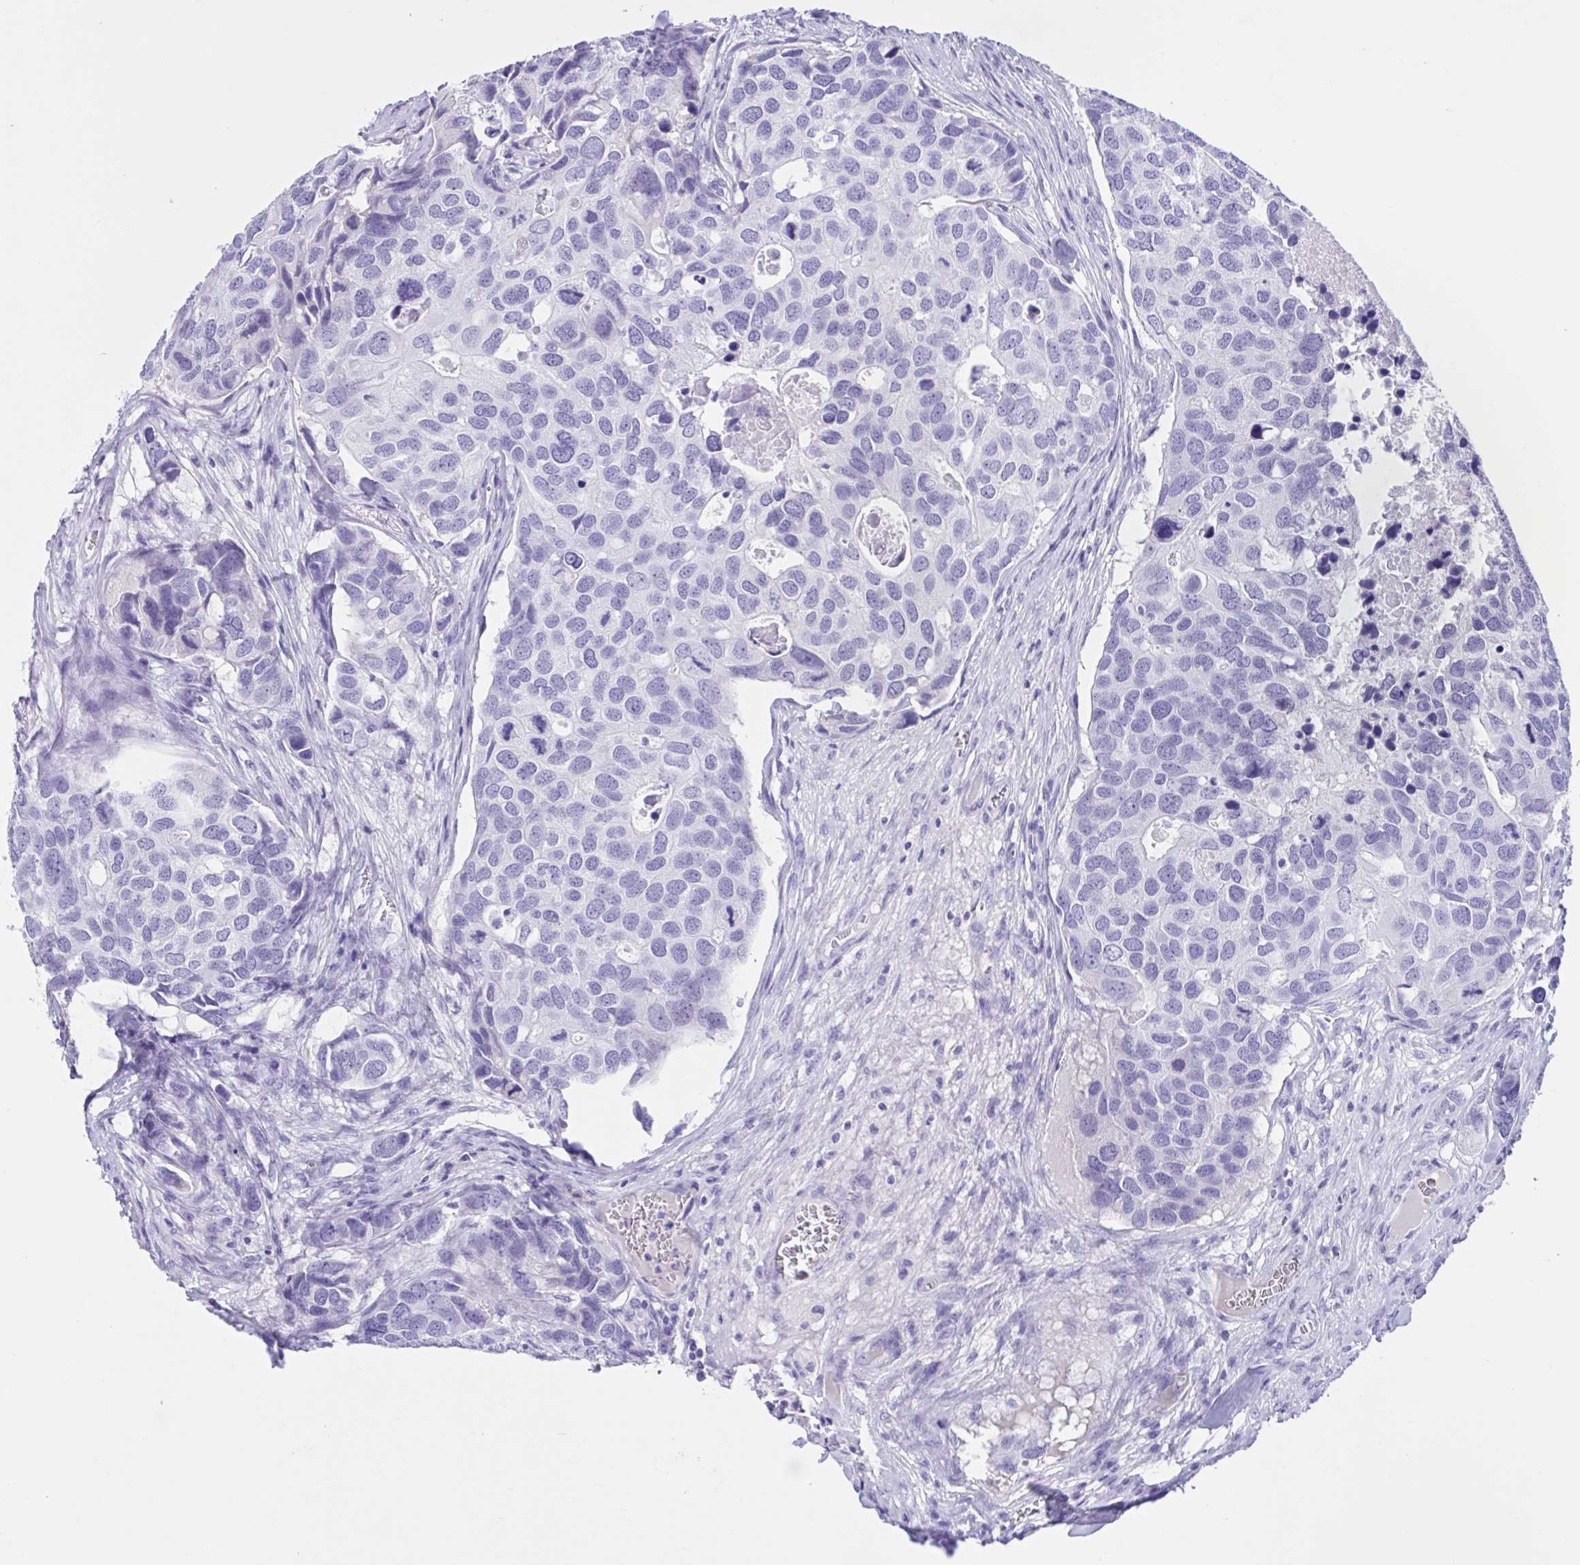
{"staining": {"intensity": "negative", "quantity": "none", "location": "none"}, "tissue": "breast cancer", "cell_type": "Tumor cells", "image_type": "cancer", "snomed": [{"axis": "morphology", "description": "Duct carcinoma"}, {"axis": "topography", "description": "Breast"}], "caption": "A high-resolution image shows IHC staining of breast cancer, which reveals no significant expression in tumor cells. (Brightfield microscopy of DAB immunohistochemistry (IHC) at high magnification).", "gene": "TMEM35A", "patient": {"sex": "female", "age": 83}}